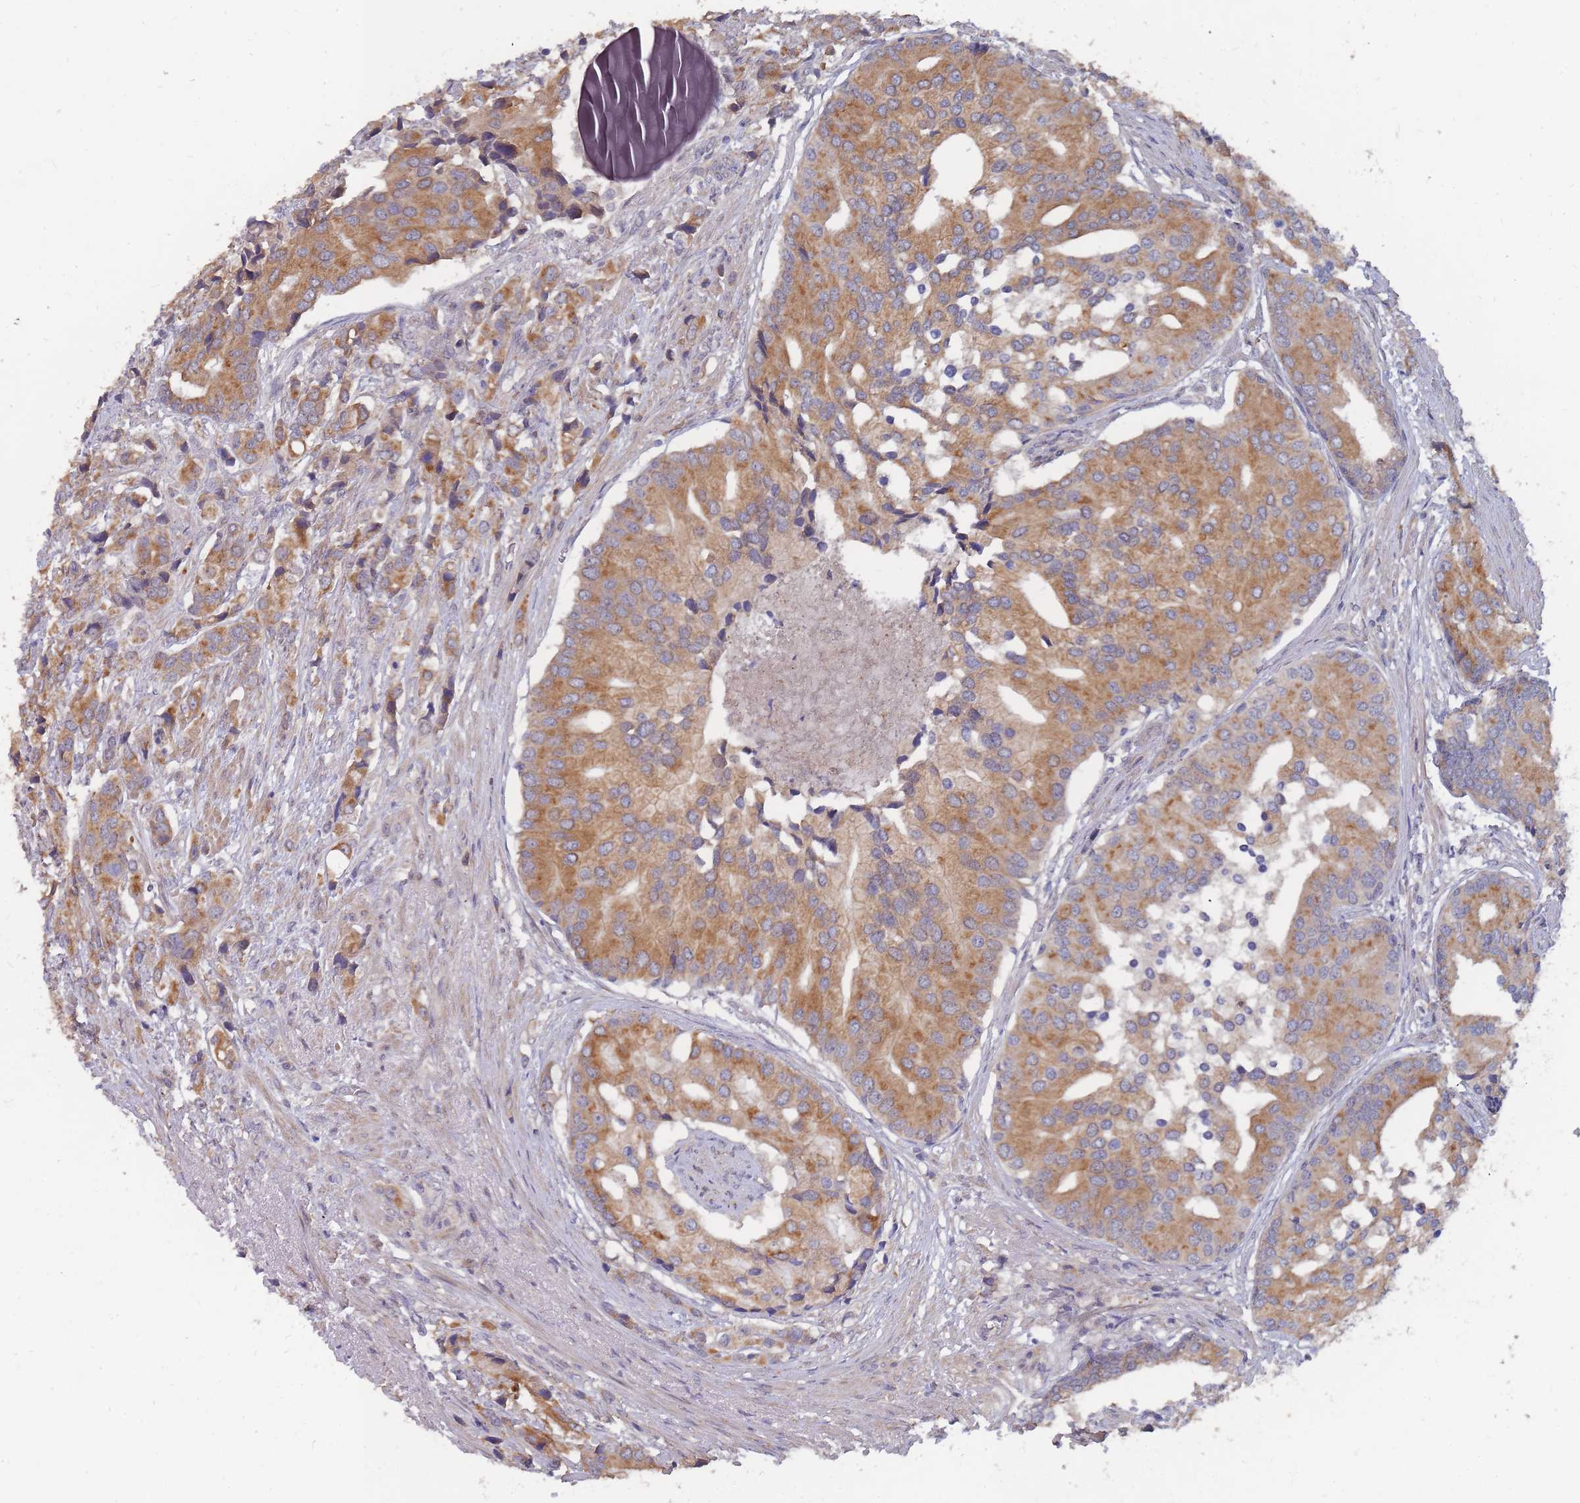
{"staining": {"intensity": "moderate", "quantity": "25%-75%", "location": "cytoplasmic/membranous"}, "tissue": "prostate cancer", "cell_type": "Tumor cells", "image_type": "cancer", "snomed": [{"axis": "morphology", "description": "Adenocarcinoma, High grade"}, {"axis": "topography", "description": "Prostate"}], "caption": "Immunohistochemical staining of high-grade adenocarcinoma (prostate) demonstrates moderate cytoplasmic/membranous protein expression in approximately 25%-75% of tumor cells.", "gene": "SLC35F5", "patient": {"sex": "male", "age": 62}}